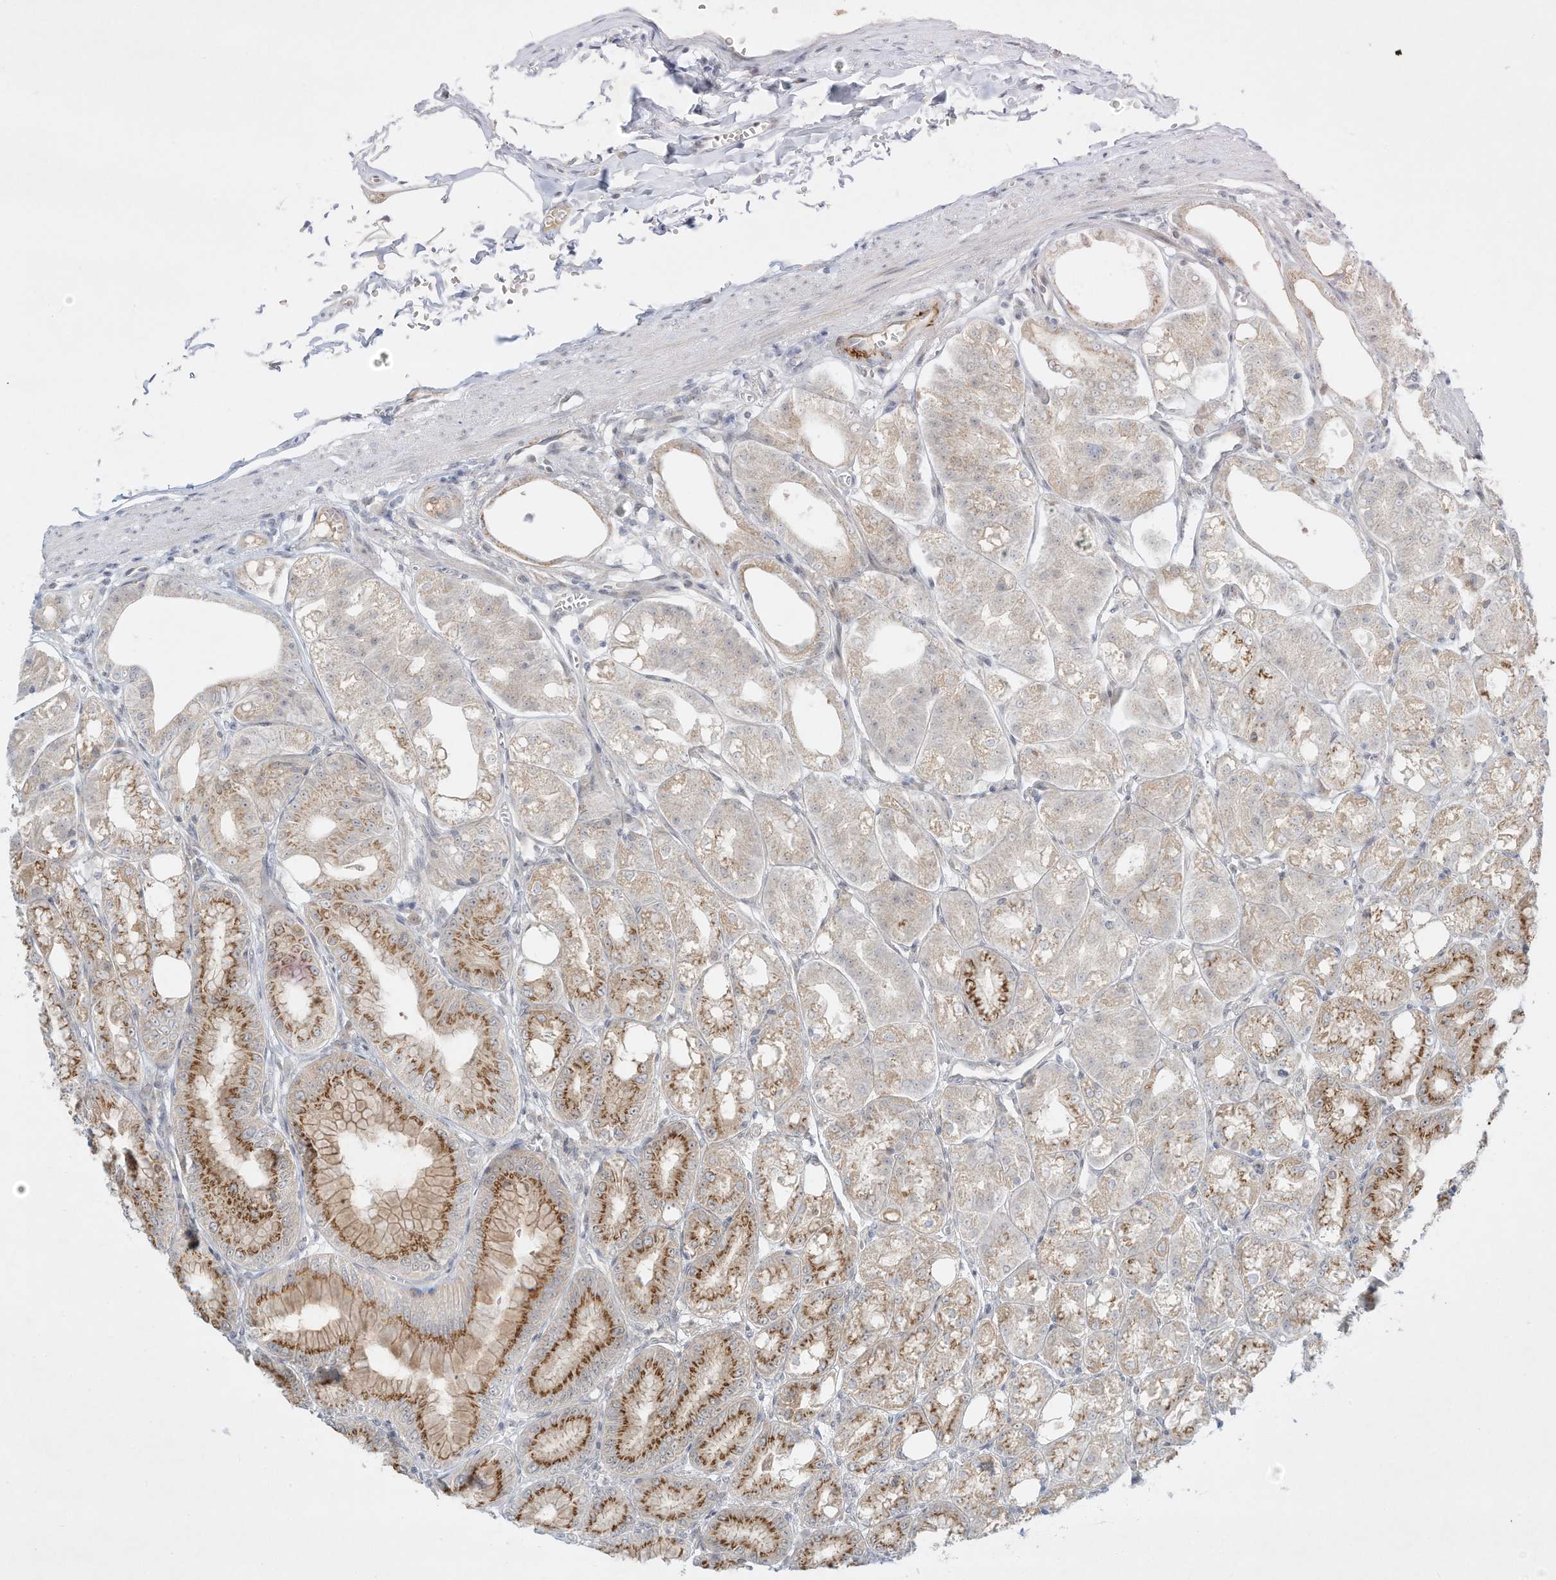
{"staining": {"intensity": "moderate", "quantity": "25%-75%", "location": "cytoplasmic/membranous"}, "tissue": "stomach", "cell_type": "Glandular cells", "image_type": "normal", "snomed": [{"axis": "morphology", "description": "Normal tissue, NOS"}, {"axis": "topography", "description": "Stomach, lower"}], "caption": "Immunohistochemical staining of normal human stomach exhibits 25%-75% levels of moderate cytoplasmic/membranous protein staining in approximately 25%-75% of glandular cells. Nuclei are stained in blue.", "gene": "PAK6", "patient": {"sex": "male", "age": 71}}